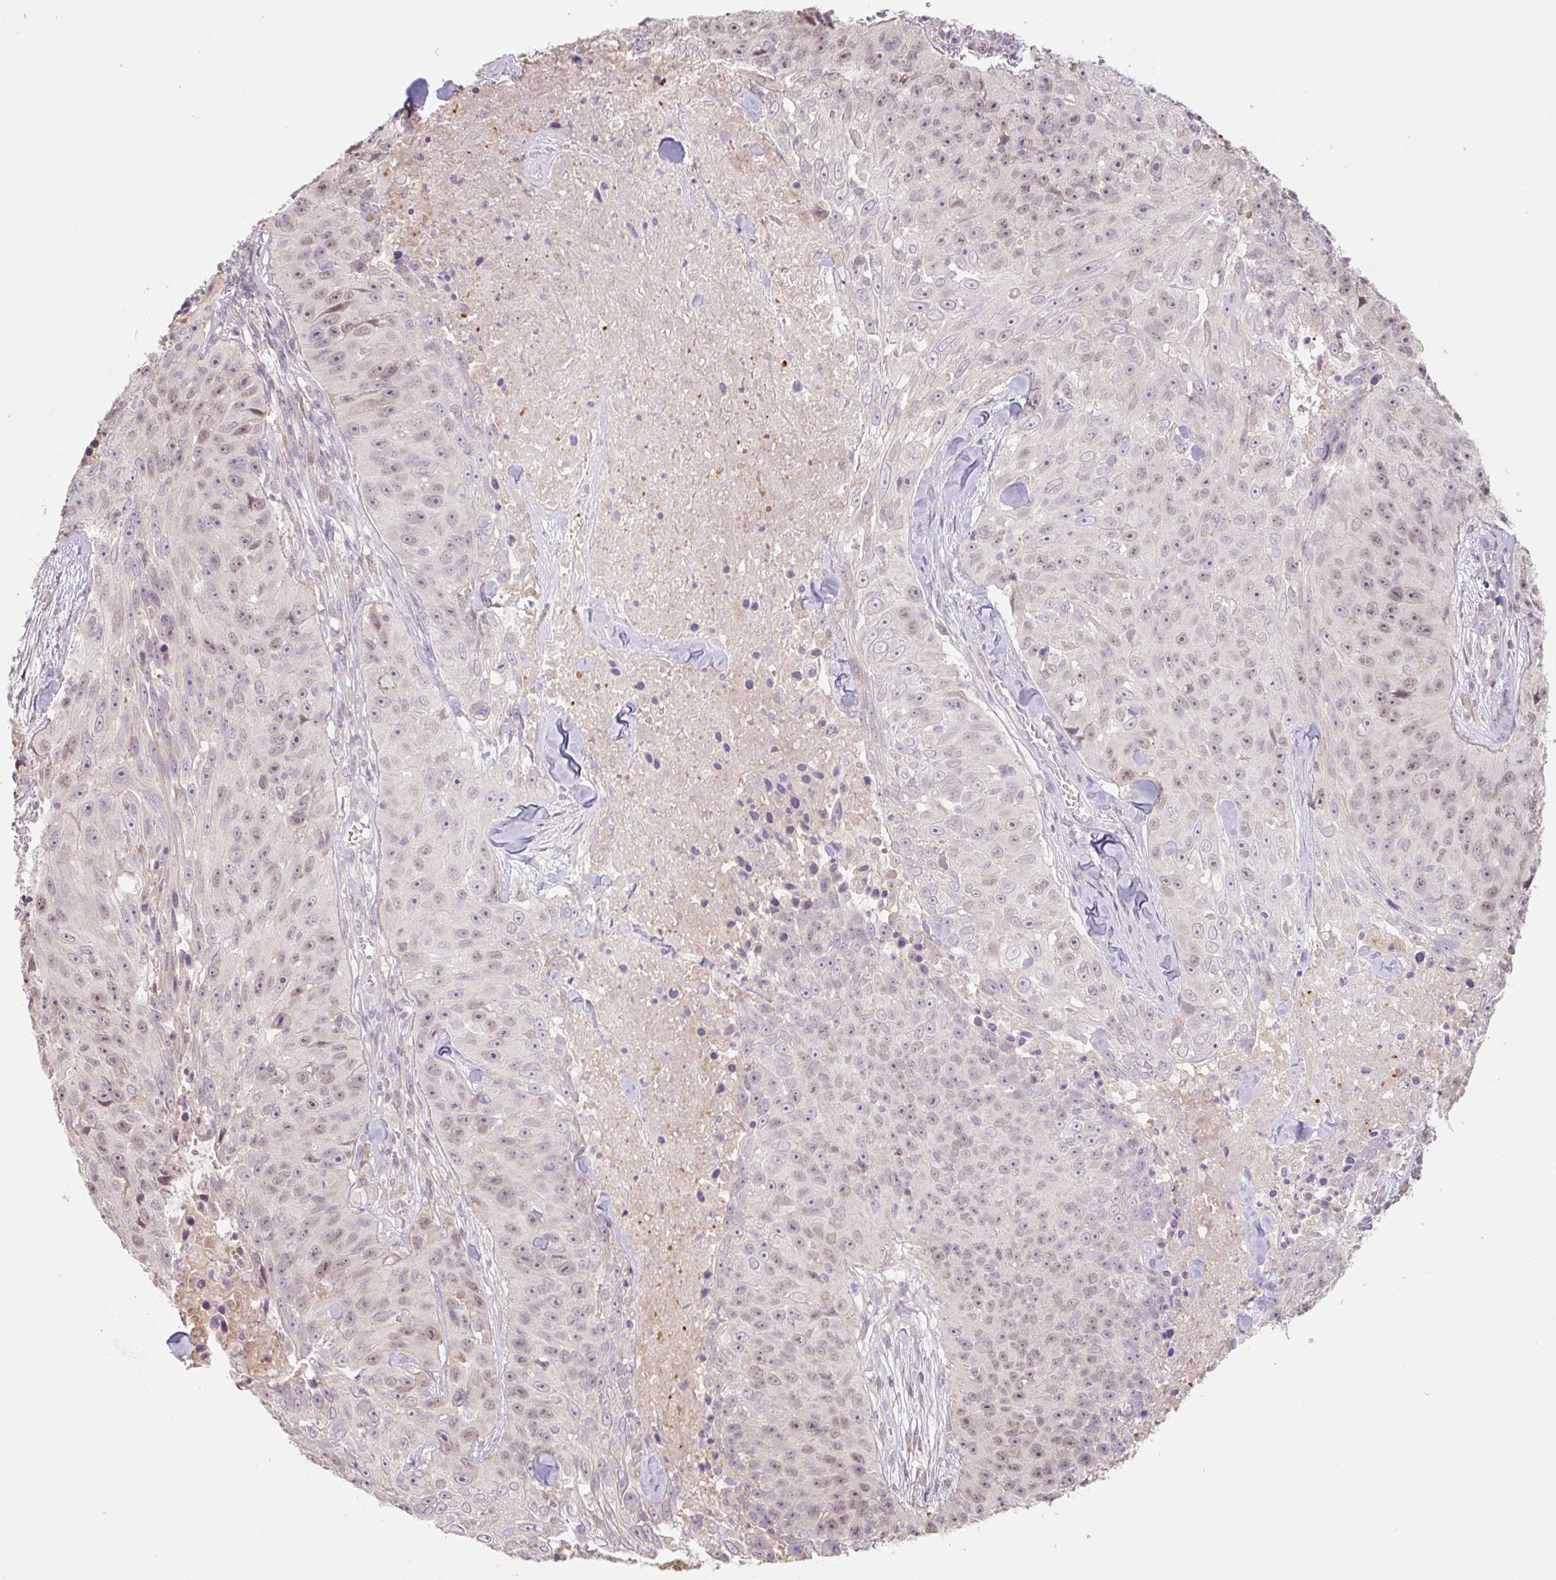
{"staining": {"intensity": "weak", "quantity": "25%-75%", "location": "nuclear"}, "tissue": "skin cancer", "cell_type": "Tumor cells", "image_type": "cancer", "snomed": [{"axis": "morphology", "description": "Squamous cell carcinoma, NOS"}, {"axis": "topography", "description": "Skin"}], "caption": "Human skin squamous cell carcinoma stained with a protein marker exhibits weak staining in tumor cells.", "gene": "MIA2", "patient": {"sex": "female", "age": 87}}